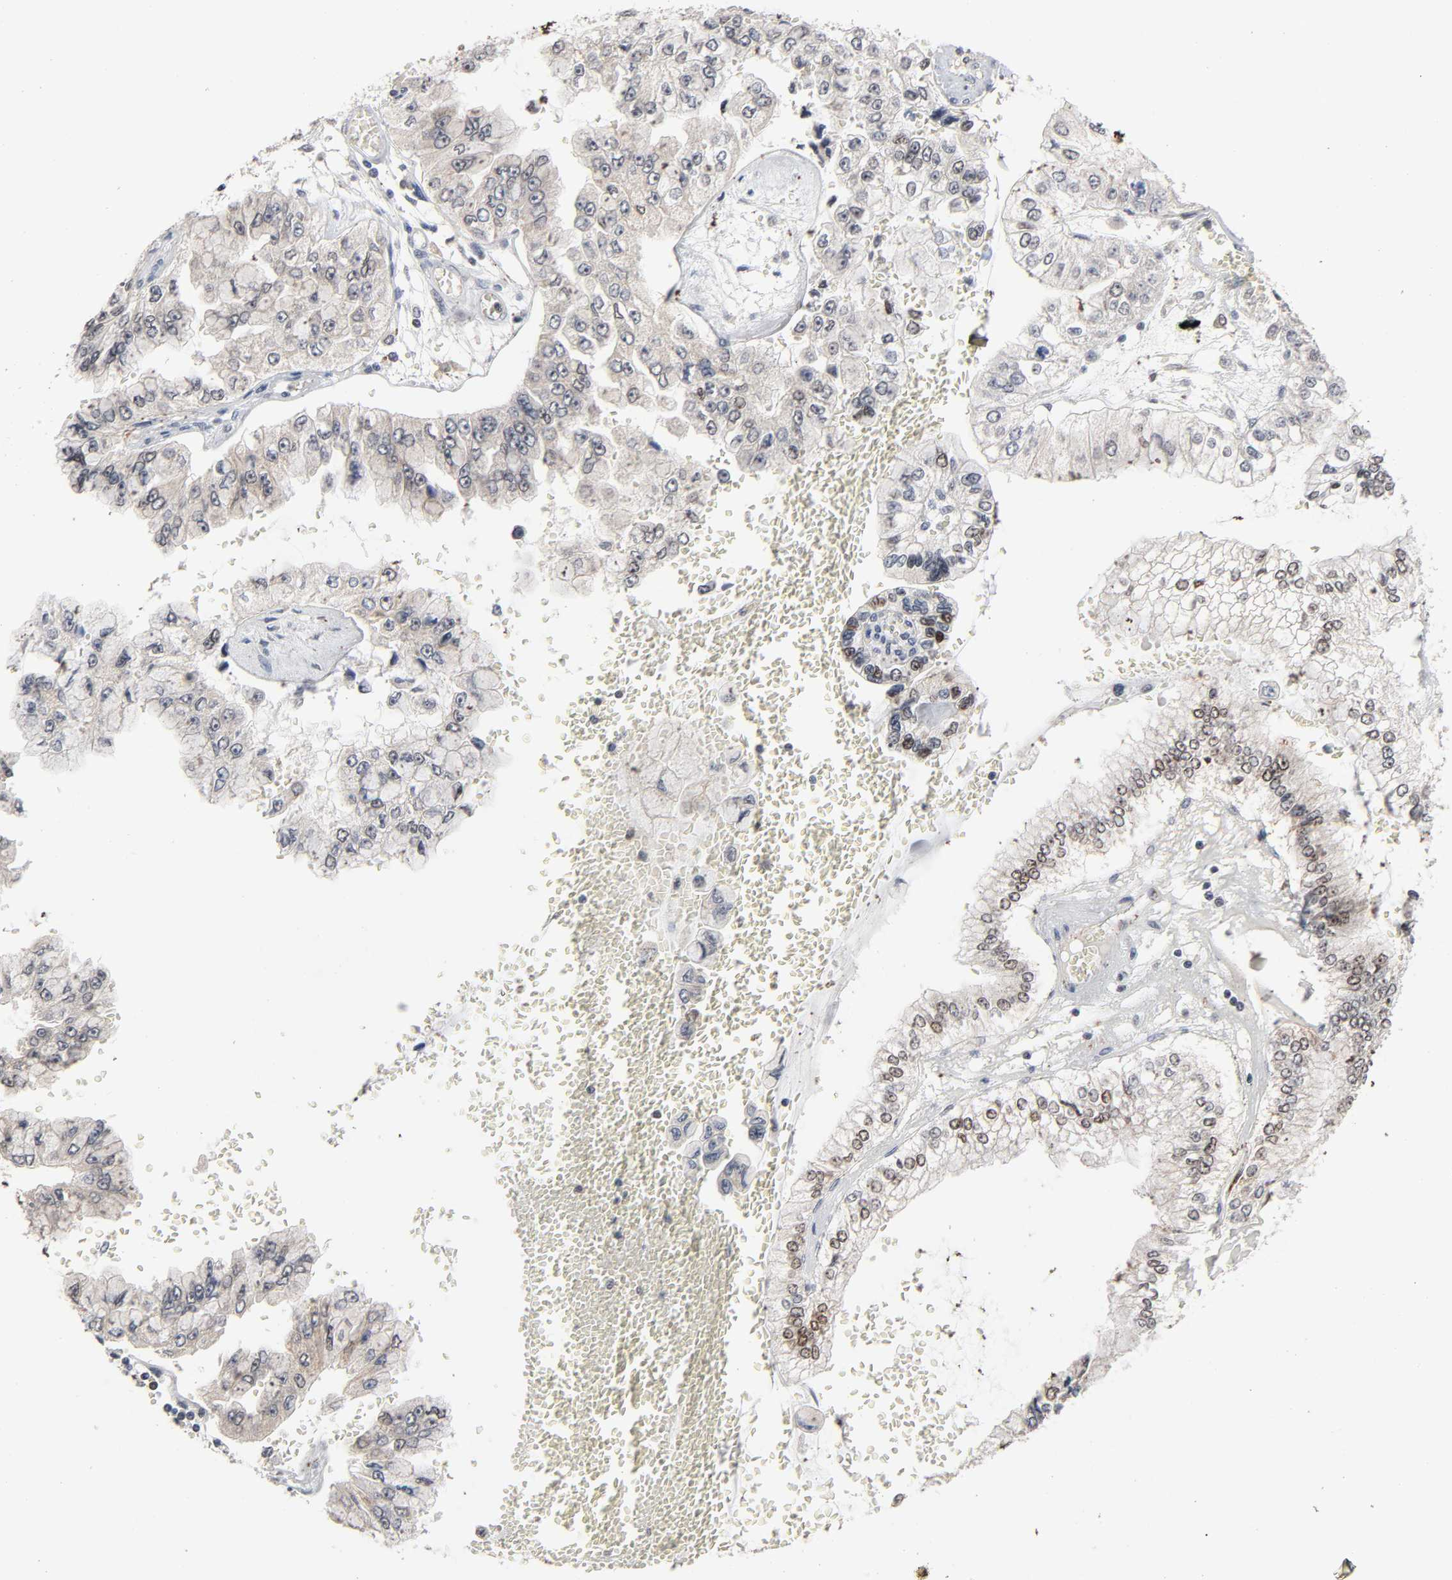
{"staining": {"intensity": "negative", "quantity": "none", "location": "none"}, "tissue": "liver cancer", "cell_type": "Tumor cells", "image_type": "cancer", "snomed": [{"axis": "morphology", "description": "Cholangiocarcinoma"}, {"axis": "topography", "description": "Liver"}], "caption": "High power microscopy micrograph of an immunohistochemistry (IHC) micrograph of liver cholangiocarcinoma, revealing no significant expression in tumor cells. (Brightfield microscopy of DAB (3,3'-diaminobenzidine) immunohistochemistry (IHC) at high magnification).", "gene": "ZNF419", "patient": {"sex": "female", "age": 79}}